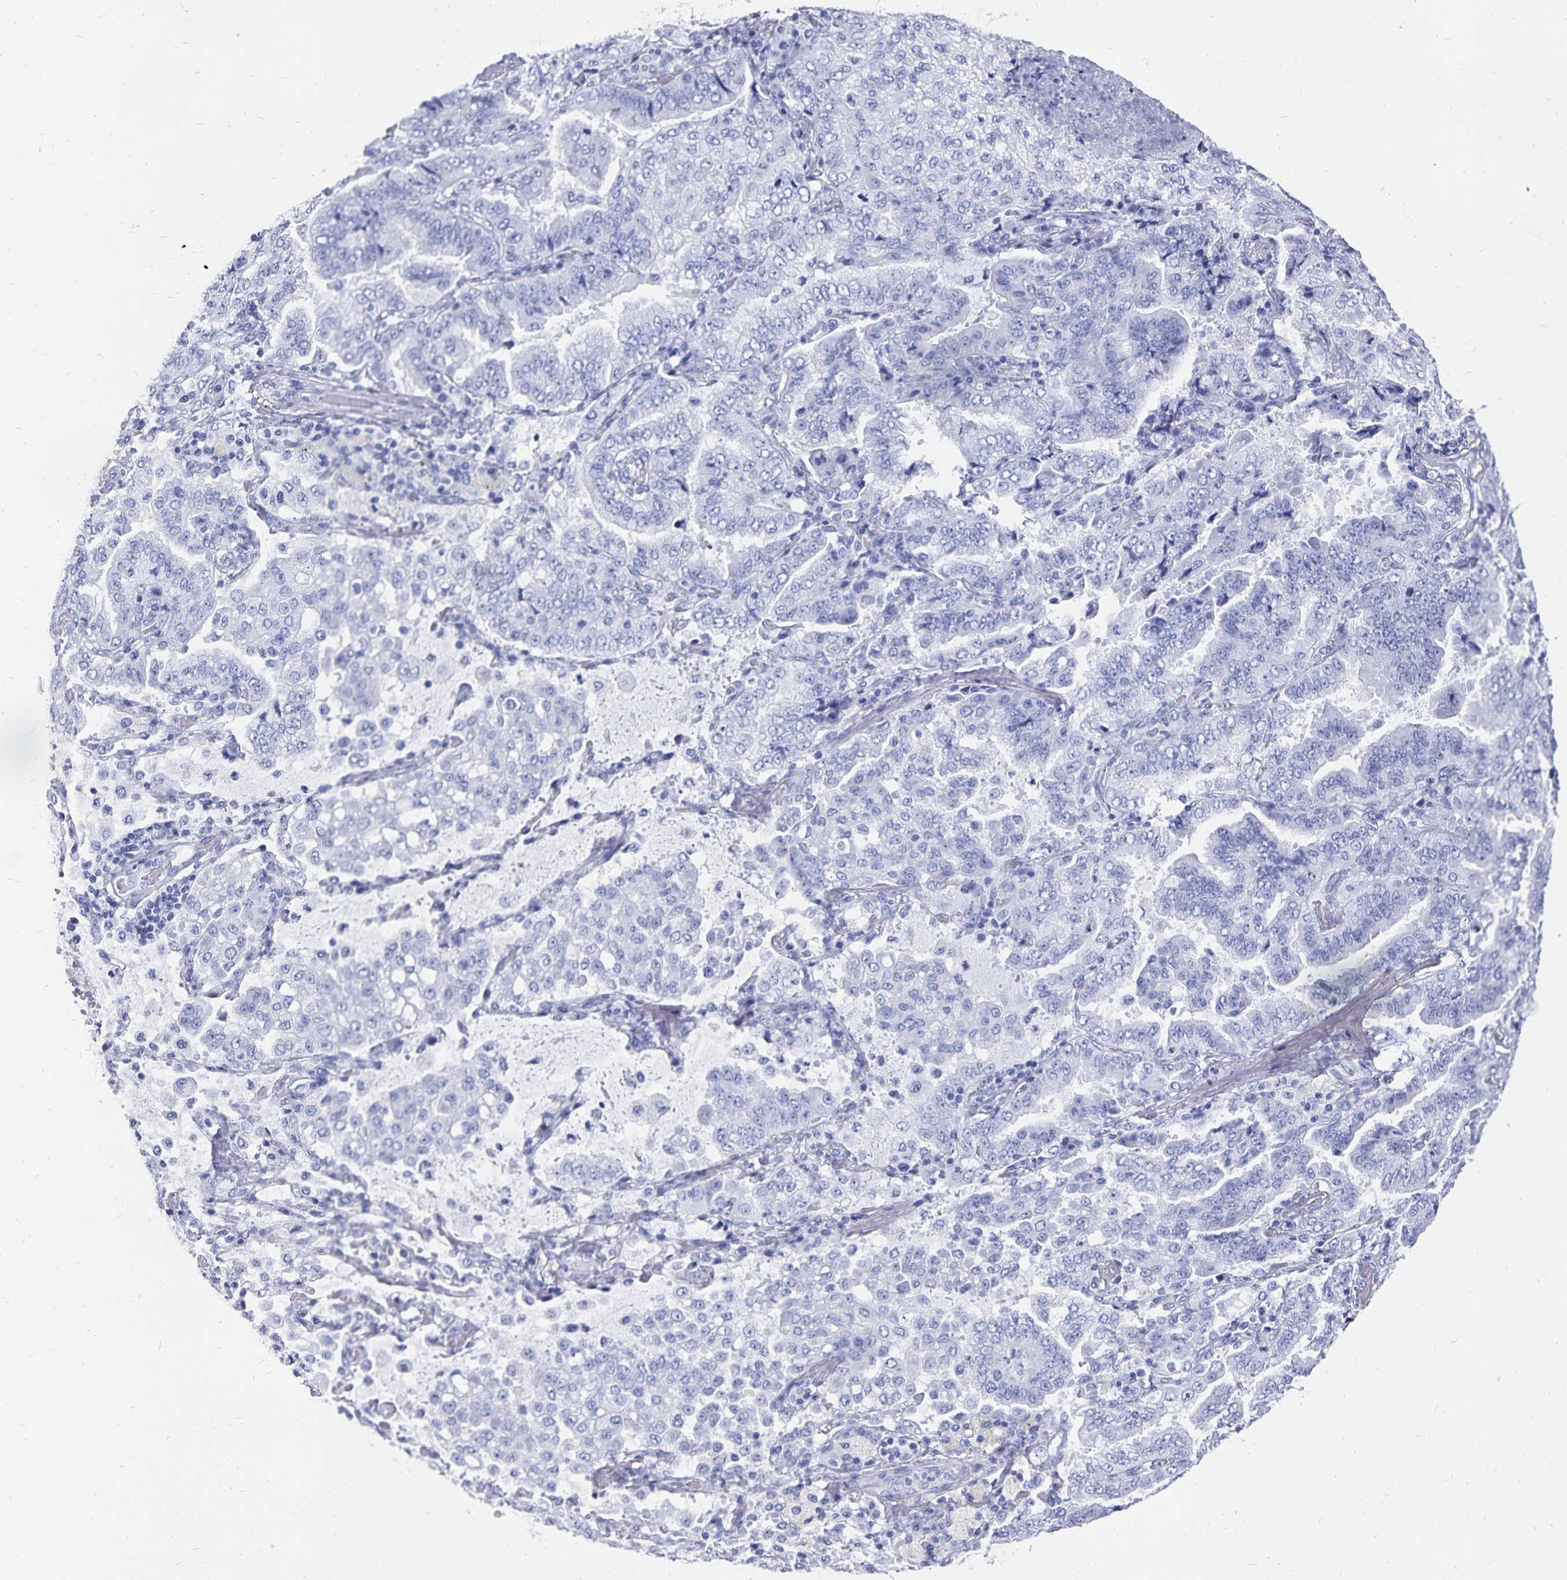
{"staining": {"intensity": "negative", "quantity": "none", "location": "none"}, "tissue": "lung cancer", "cell_type": "Tumor cells", "image_type": "cancer", "snomed": [{"axis": "morphology", "description": "Aneuploidy"}, {"axis": "morphology", "description": "Adenocarcinoma, NOS"}, {"axis": "morphology", "description": "Adenocarcinoma, metastatic, NOS"}, {"axis": "topography", "description": "Lymph node"}, {"axis": "topography", "description": "Lung"}], "caption": "Immunohistochemistry image of neoplastic tissue: human lung metastatic adenocarcinoma stained with DAB (3,3'-diaminobenzidine) shows no significant protein staining in tumor cells. Nuclei are stained in blue.", "gene": "ADH1A", "patient": {"sex": "female", "age": 48}}